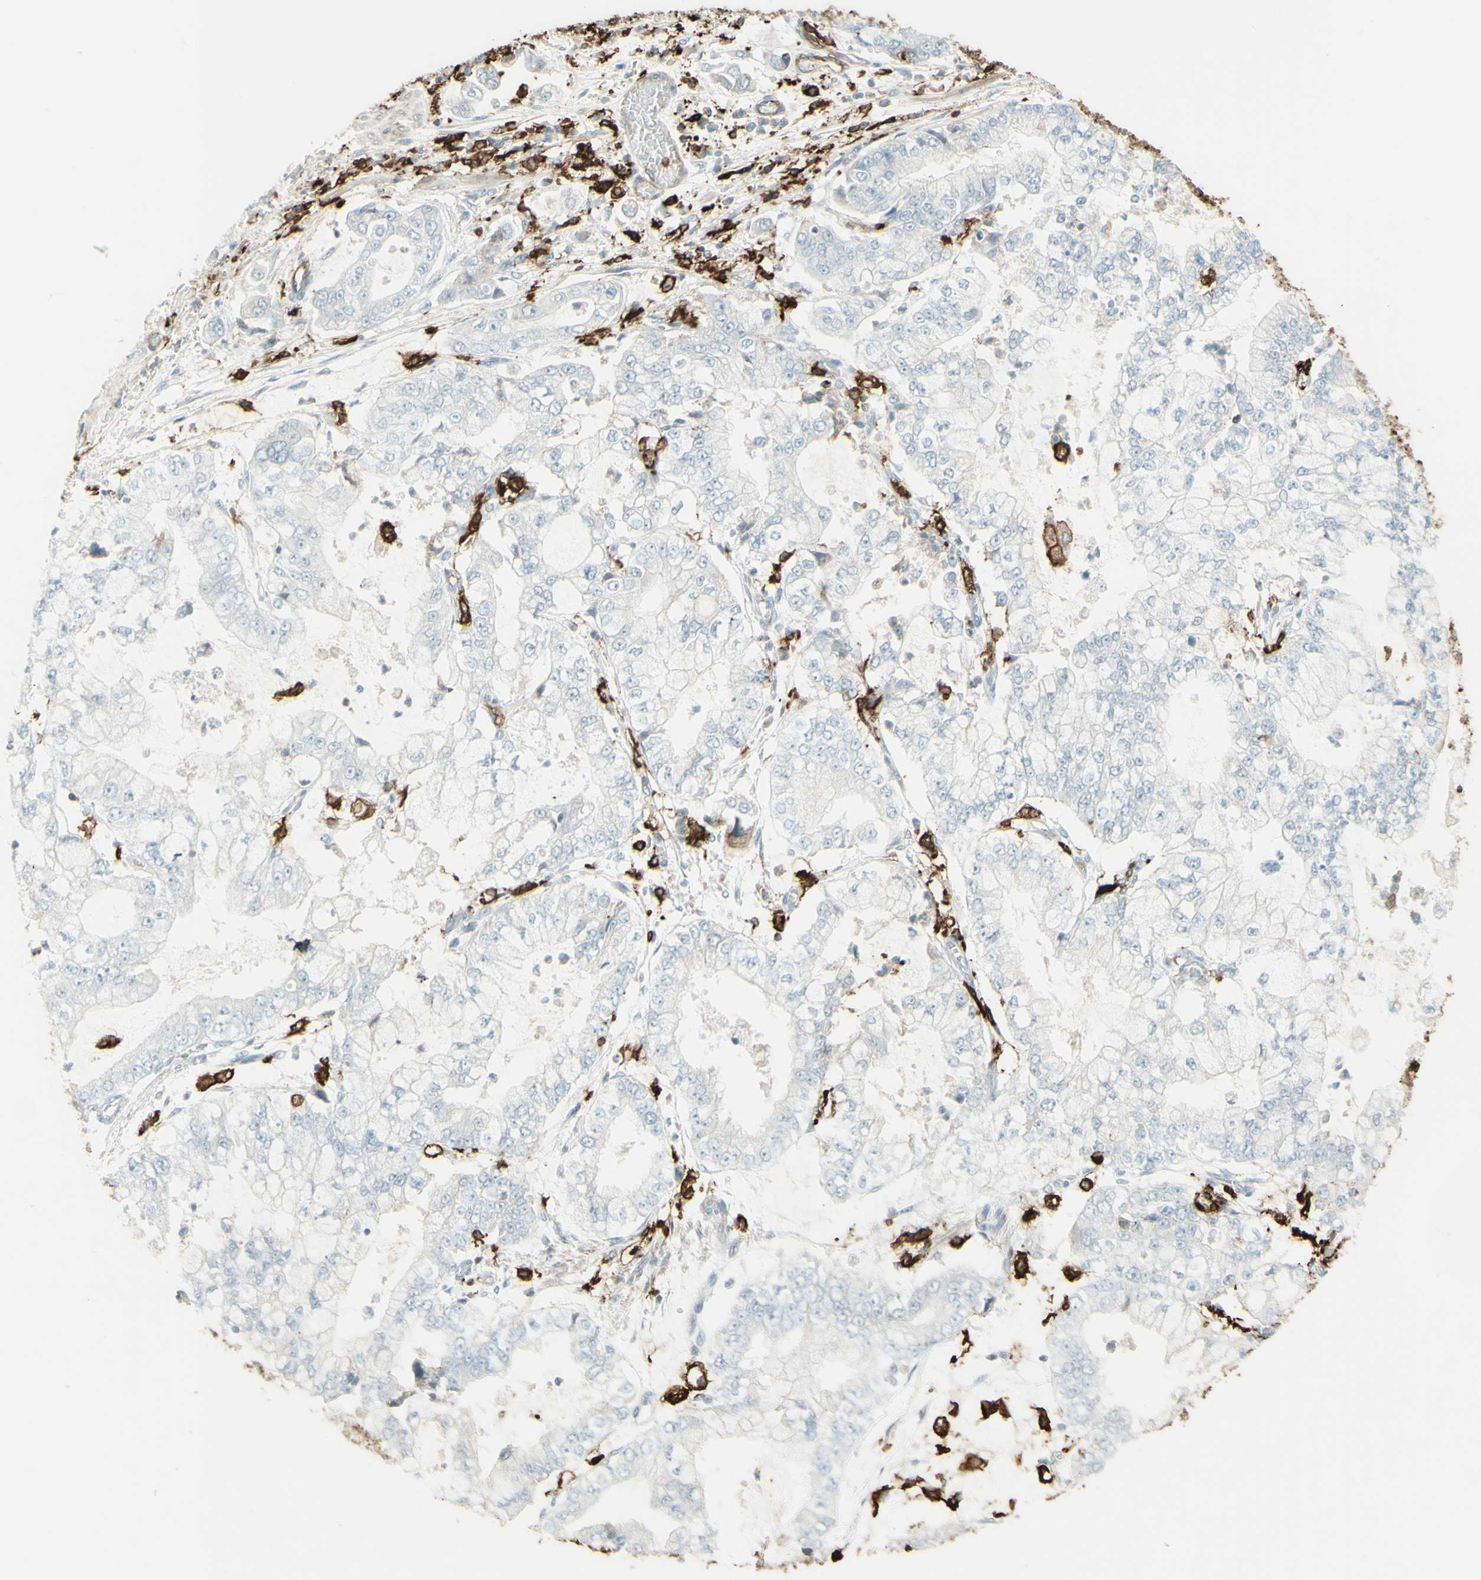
{"staining": {"intensity": "negative", "quantity": "none", "location": "none"}, "tissue": "stomach cancer", "cell_type": "Tumor cells", "image_type": "cancer", "snomed": [{"axis": "morphology", "description": "Adenocarcinoma, NOS"}, {"axis": "topography", "description": "Stomach"}], "caption": "This is an IHC histopathology image of human stomach adenocarcinoma. There is no expression in tumor cells.", "gene": "HLA-DPB1", "patient": {"sex": "male", "age": 76}}